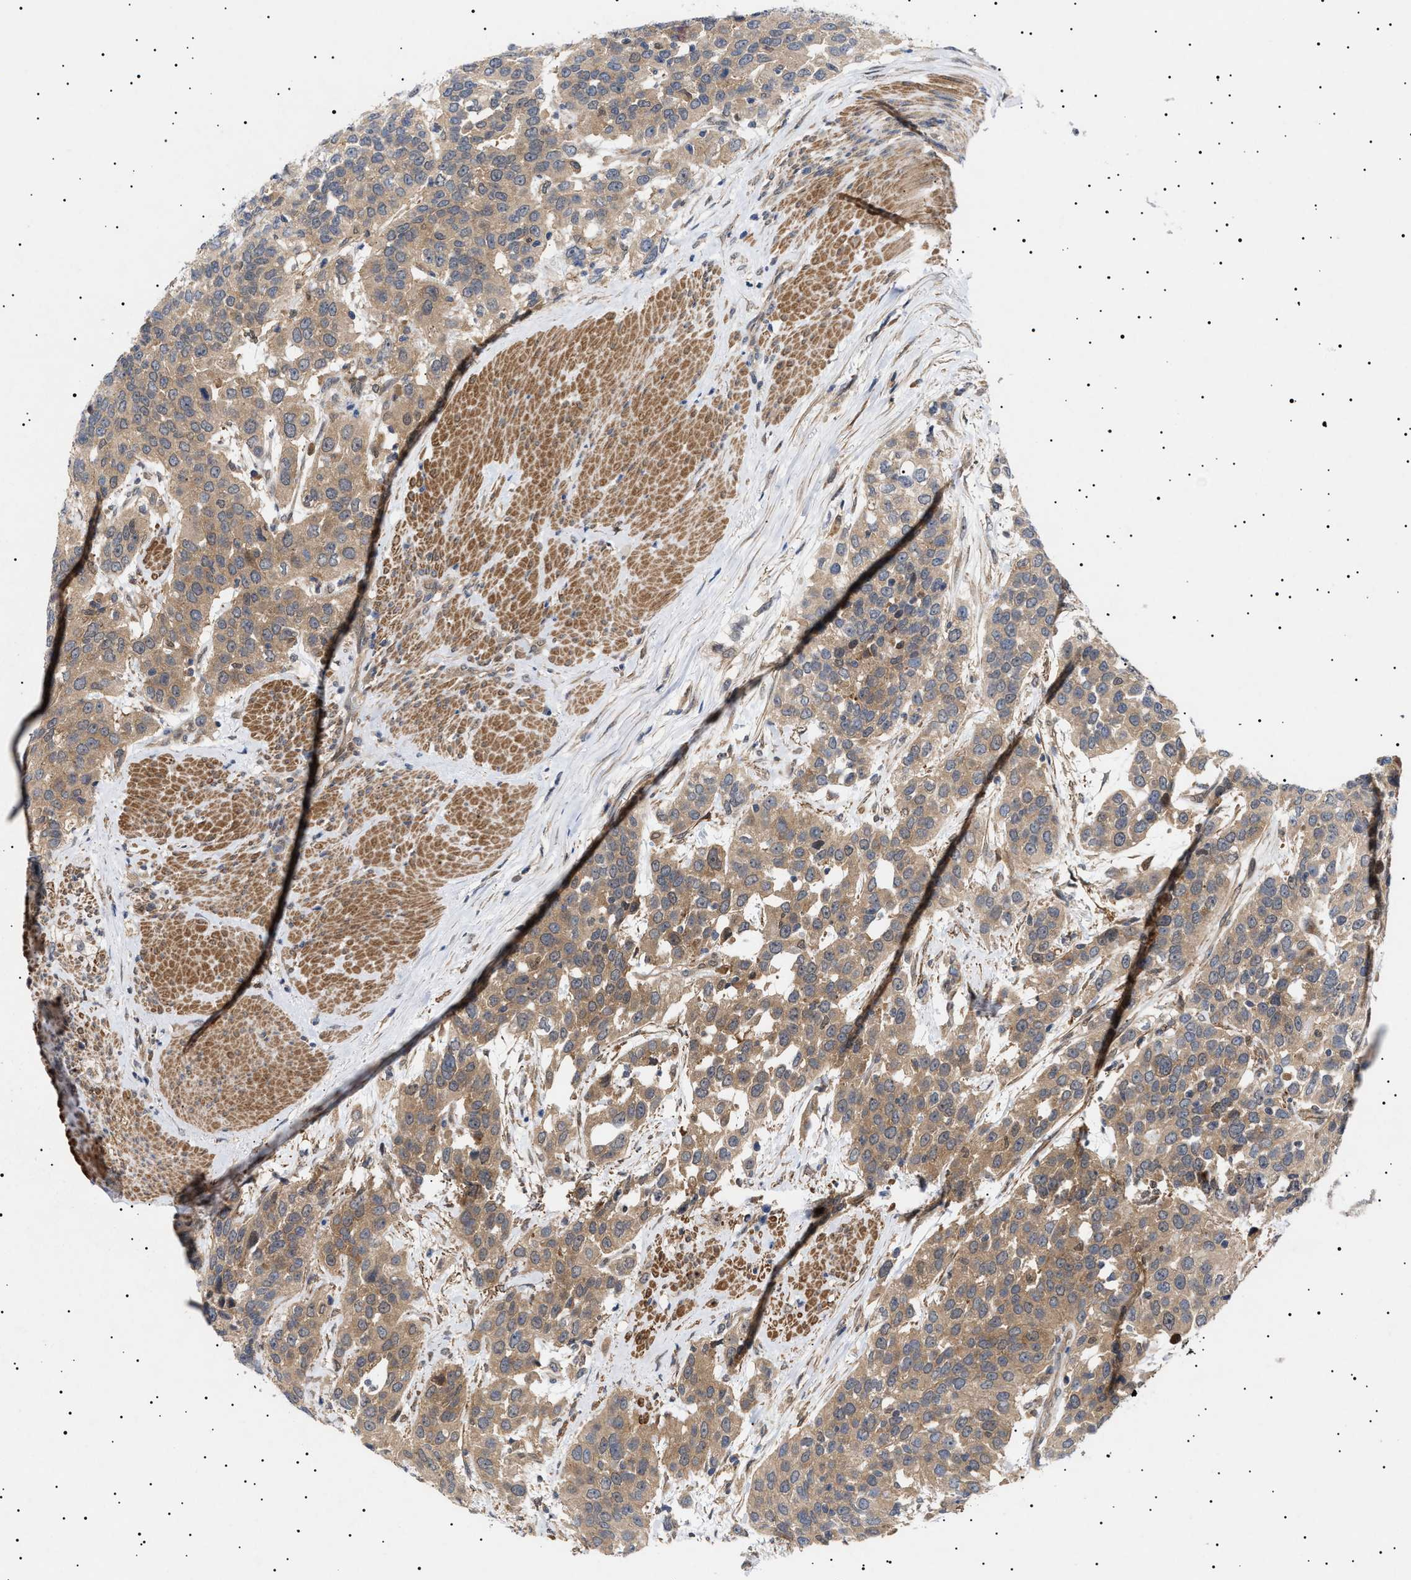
{"staining": {"intensity": "weak", "quantity": ">75%", "location": "cytoplasmic/membranous"}, "tissue": "urothelial cancer", "cell_type": "Tumor cells", "image_type": "cancer", "snomed": [{"axis": "morphology", "description": "Urothelial carcinoma, High grade"}, {"axis": "topography", "description": "Urinary bladder"}], "caption": "Human urothelial cancer stained with a protein marker demonstrates weak staining in tumor cells.", "gene": "NPLOC4", "patient": {"sex": "female", "age": 80}}